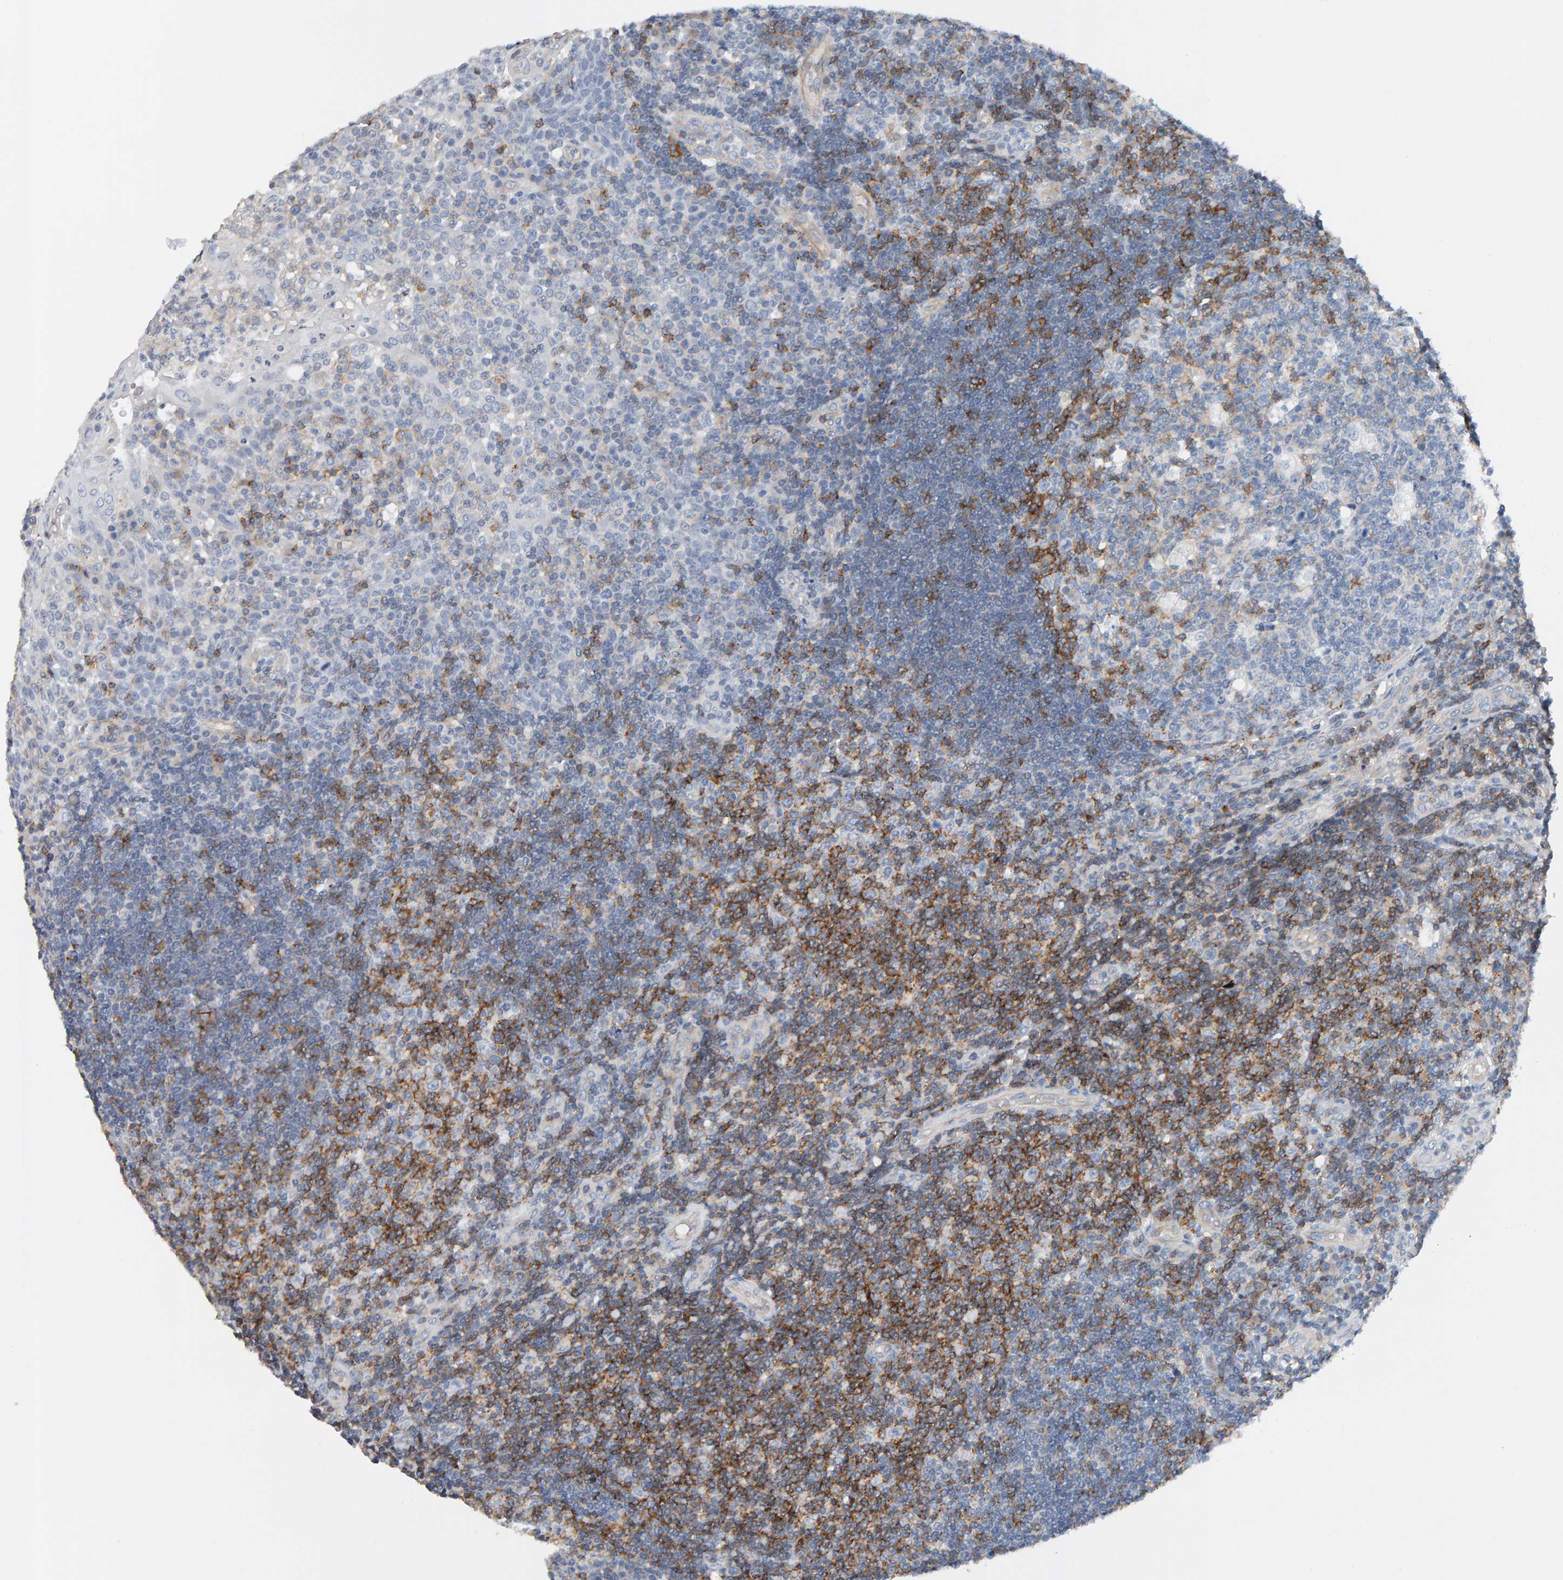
{"staining": {"intensity": "strong", "quantity": "<25%", "location": "cytoplasmic/membranous"}, "tissue": "tonsil", "cell_type": "Germinal center cells", "image_type": "normal", "snomed": [{"axis": "morphology", "description": "Normal tissue, NOS"}, {"axis": "topography", "description": "Tonsil"}], "caption": "An immunohistochemistry (IHC) image of normal tissue is shown. Protein staining in brown highlights strong cytoplasmic/membranous positivity in tonsil within germinal center cells. (DAB (3,3'-diaminobenzidine) = brown stain, brightfield microscopy at high magnification).", "gene": "FYN", "patient": {"sex": "female", "age": 40}}